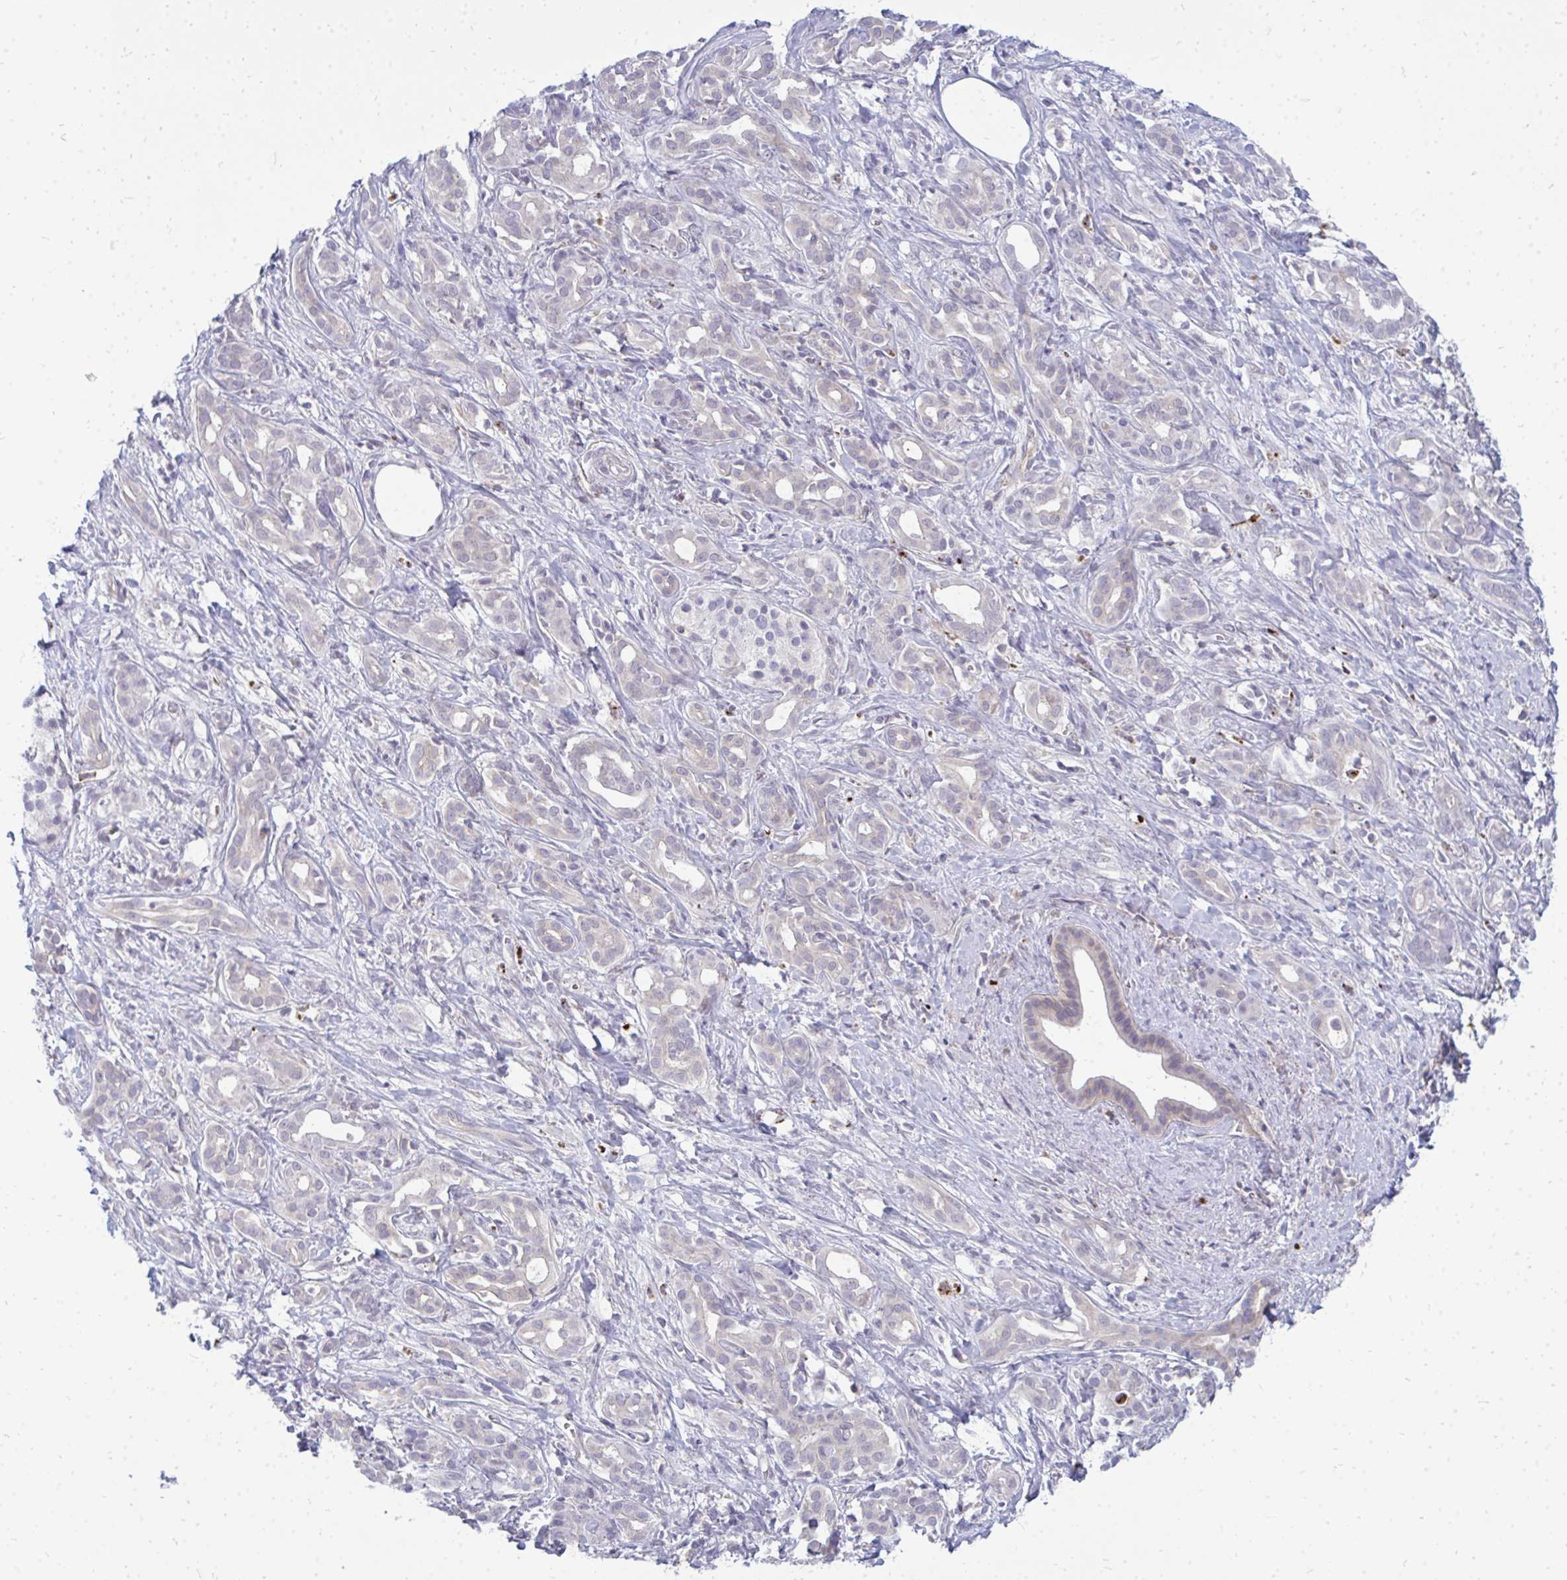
{"staining": {"intensity": "negative", "quantity": "none", "location": "none"}, "tissue": "pancreatic cancer", "cell_type": "Tumor cells", "image_type": "cancer", "snomed": [{"axis": "morphology", "description": "Adenocarcinoma, NOS"}, {"axis": "topography", "description": "Pancreas"}], "caption": "DAB (3,3'-diaminobenzidine) immunohistochemical staining of pancreatic cancer (adenocarcinoma) reveals no significant positivity in tumor cells.", "gene": "ACSL5", "patient": {"sex": "male", "age": 61}}